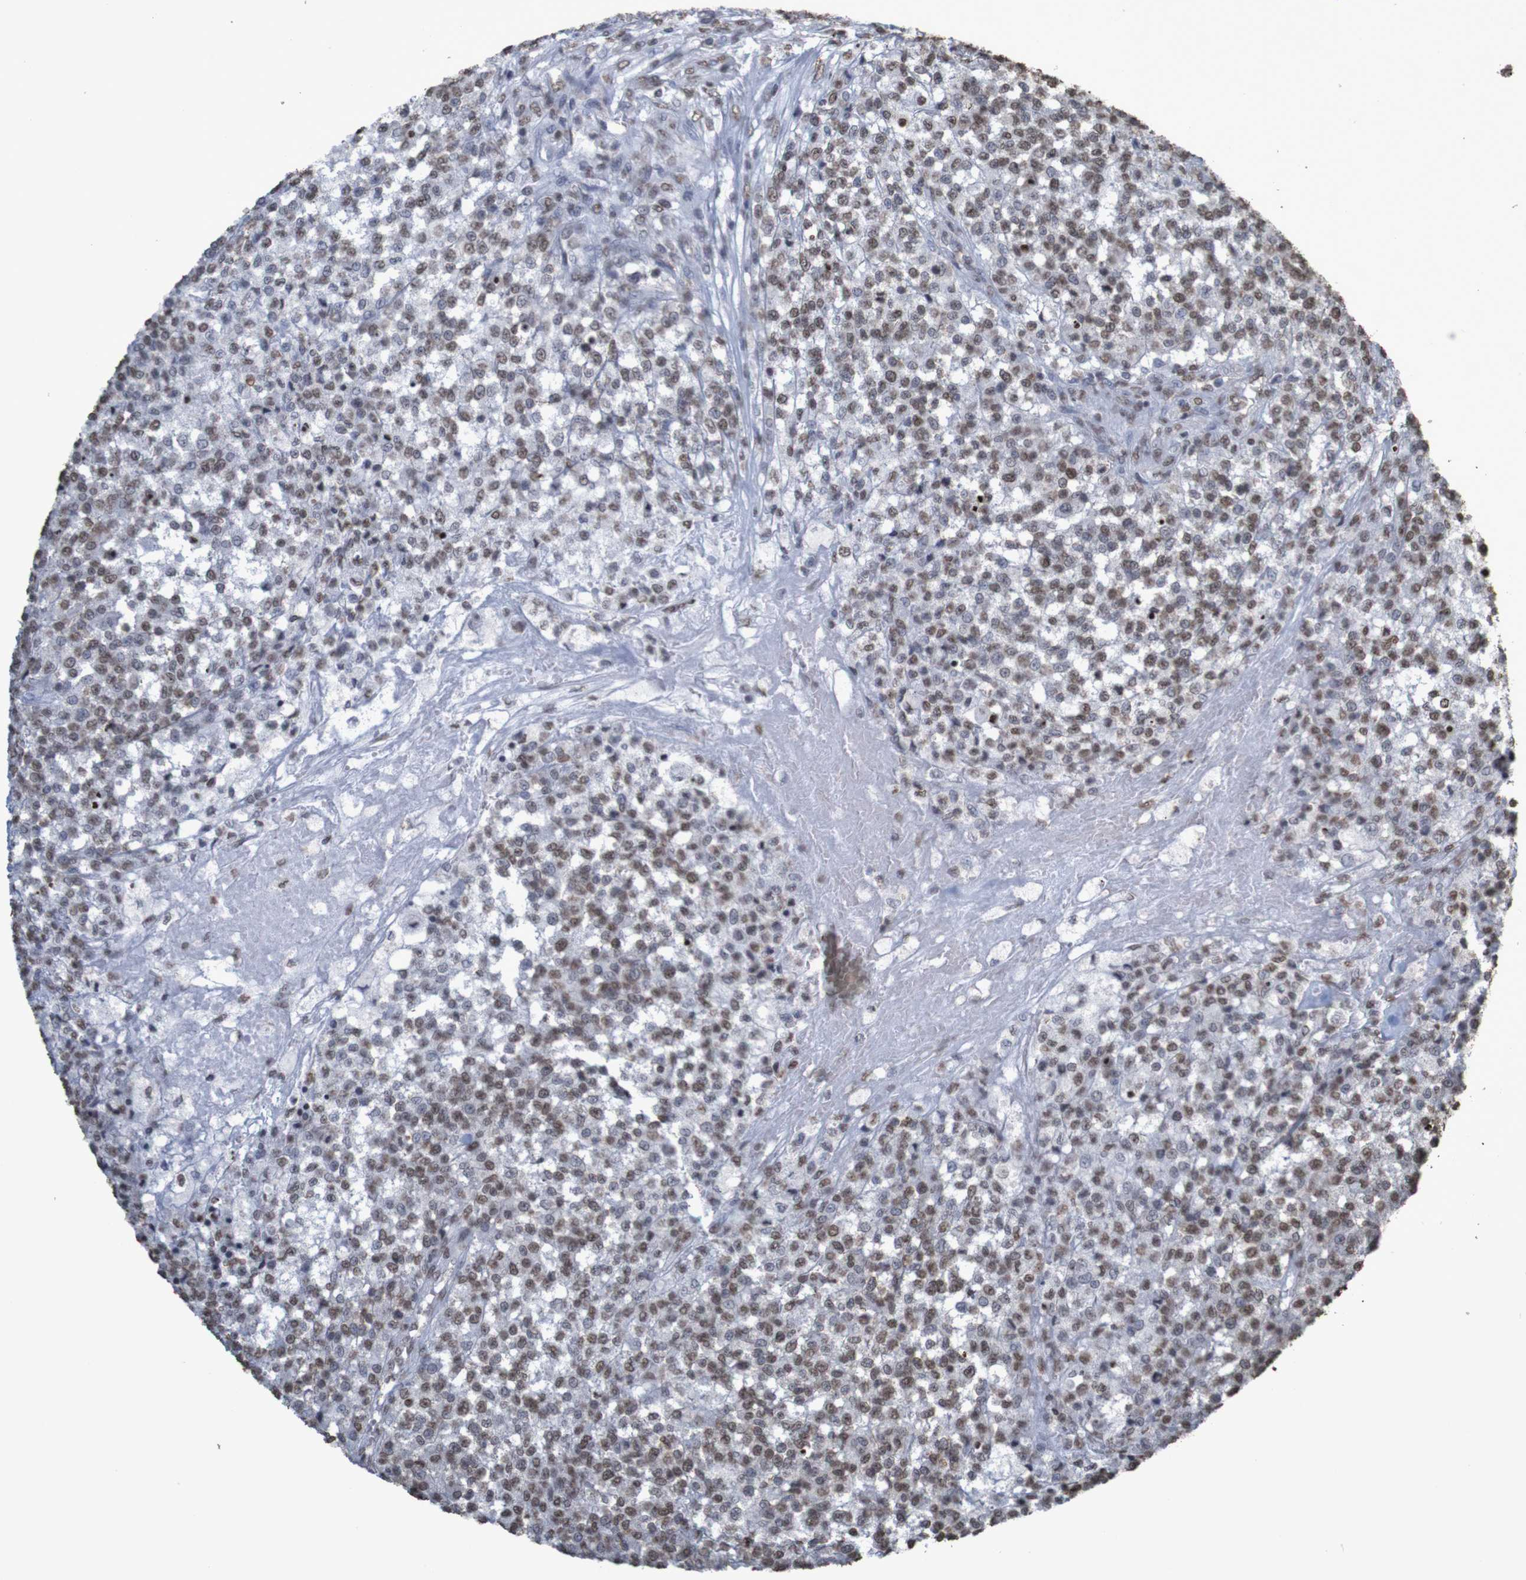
{"staining": {"intensity": "weak", "quantity": ">75%", "location": "nuclear"}, "tissue": "testis cancer", "cell_type": "Tumor cells", "image_type": "cancer", "snomed": [{"axis": "morphology", "description": "Seminoma, NOS"}, {"axis": "topography", "description": "Testis"}], "caption": "Weak nuclear protein expression is appreciated in approximately >75% of tumor cells in testis cancer.", "gene": "GFI1", "patient": {"sex": "male", "age": 59}}